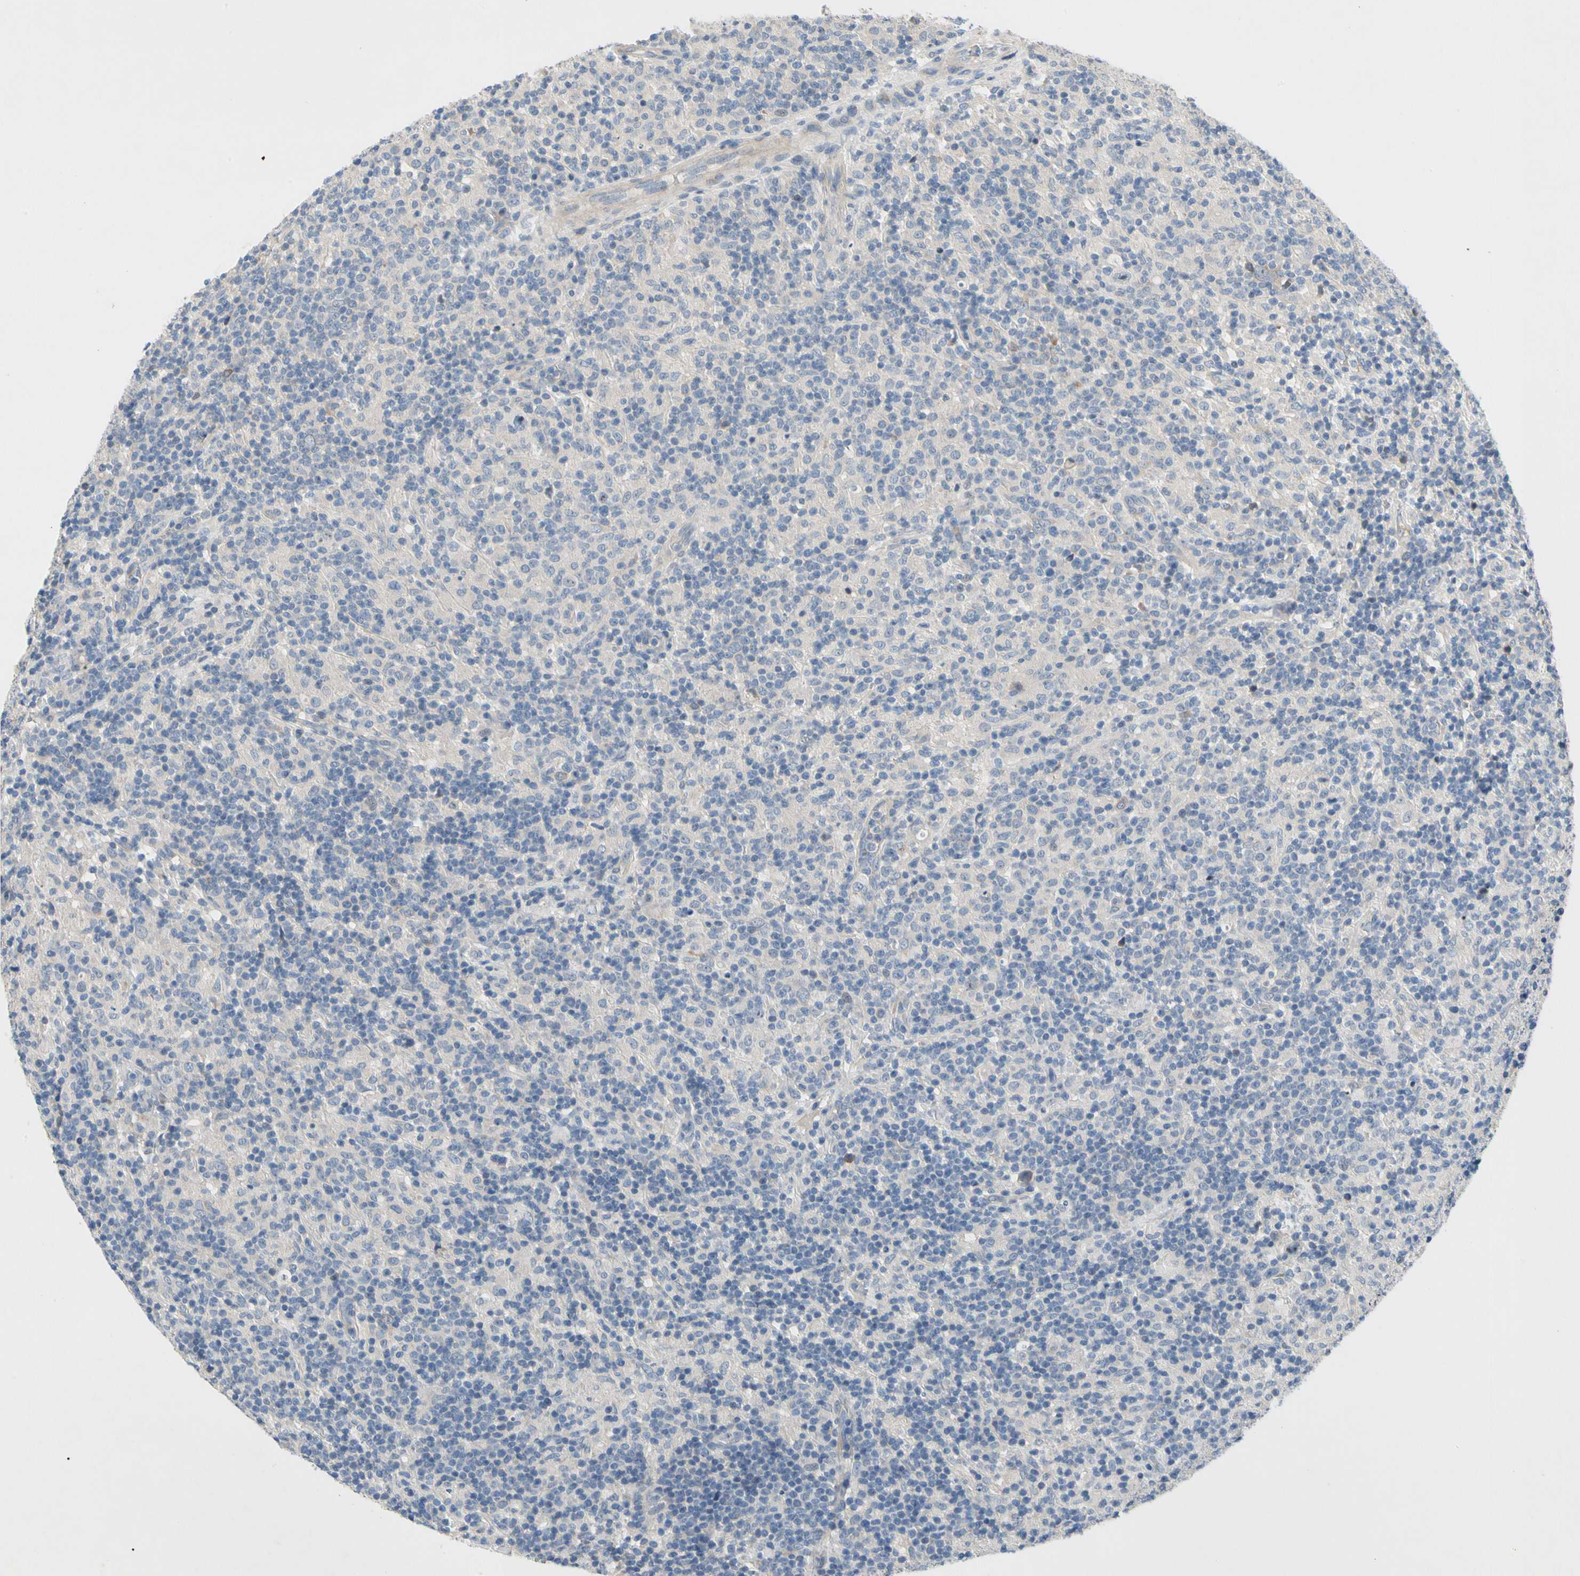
{"staining": {"intensity": "negative", "quantity": "none", "location": "none"}, "tissue": "lymphoma", "cell_type": "Tumor cells", "image_type": "cancer", "snomed": [{"axis": "morphology", "description": "Hodgkin's disease, NOS"}, {"axis": "topography", "description": "Lymph node"}], "caption": "DAB immunohistochemical staining of Hodgkin's disease reveals no significant staining in tumor cells.", "gene": "GAS6", "patient": {"sex": "male", "age": 70}}